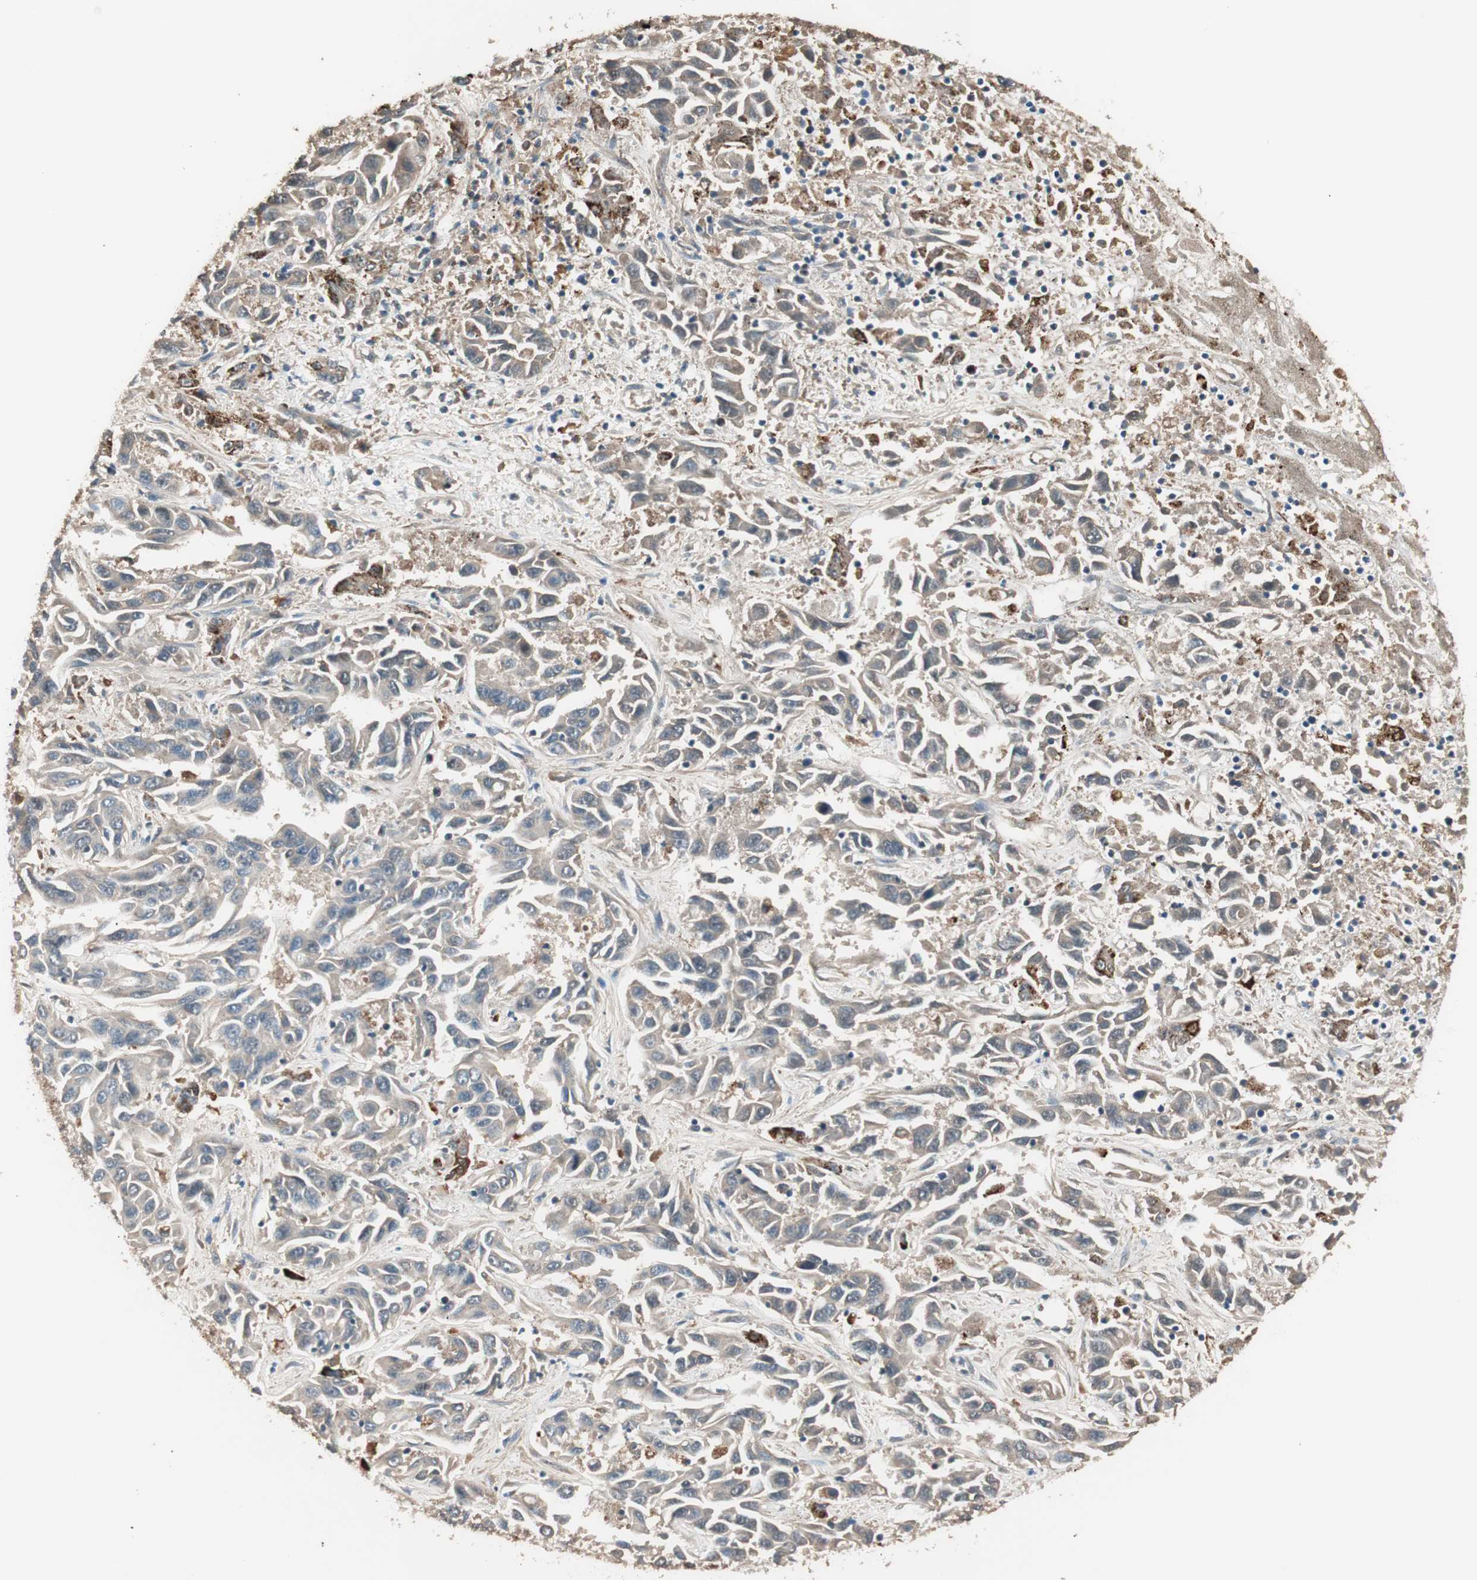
{"staining": {"intensity": "weak", "quantity": ">75%", "location": "cytoplasmic/membranous"}, "tissue": "liver cancer", "cell_type": "Tumor cells", "image_type": "cancer", "snomed": [{"axis": "morphology", "description": "Cholangiocarcinoma"}, {"axis": "topography", "description": "Liver"}], "caption": "Human liver cancer (cholangiocarcinoma) stained for a protein (brown) exhibits weak cytoplasmic/membranous positive expression in approximately >75% of tumor cells.", "gene": "NFRKB", "patient": {"sex": "female", "age": 52}}